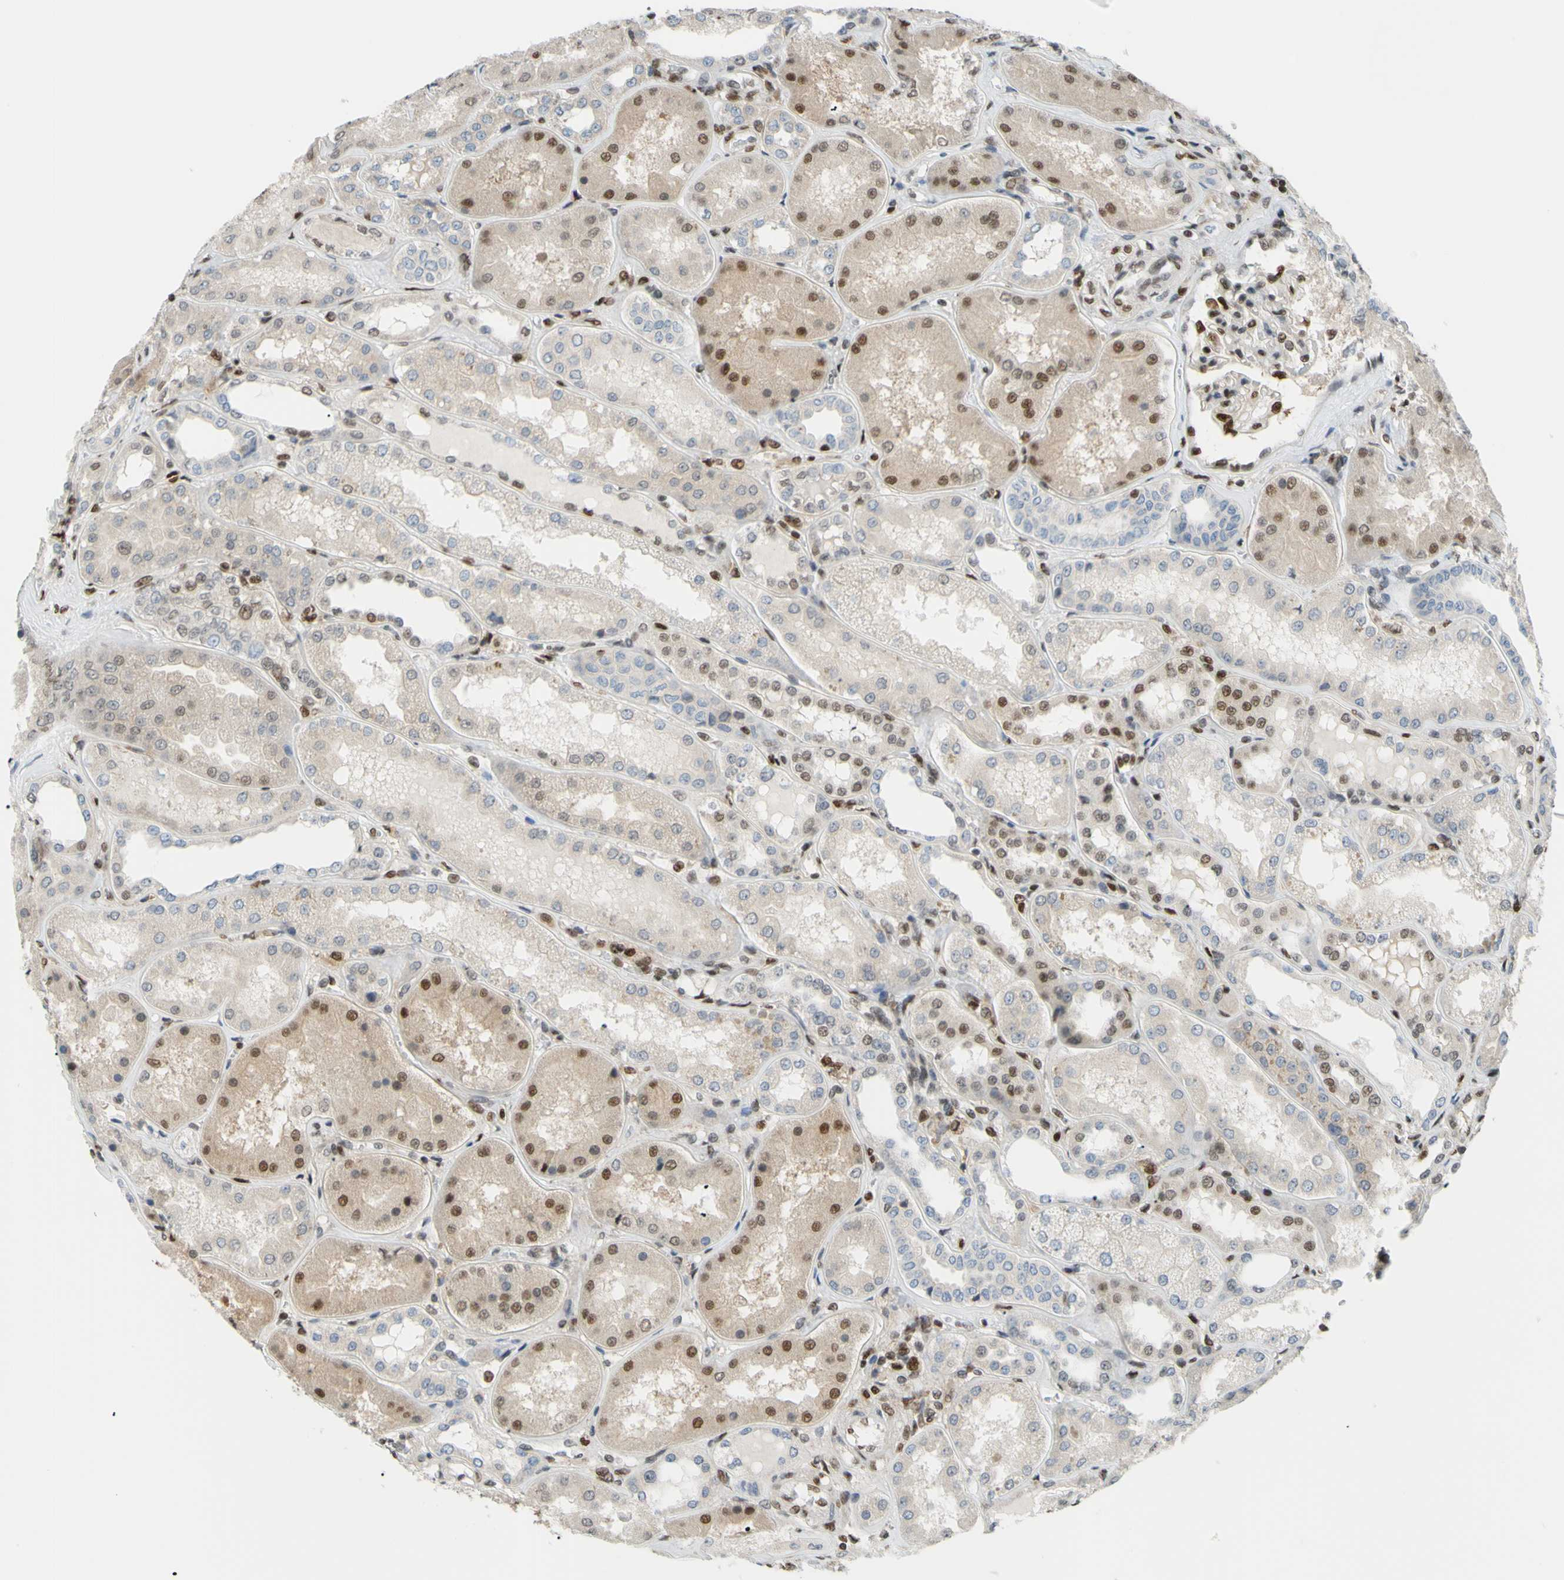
{"staining": {"intensity": "strong", "quantity": ">75%", "location": "nuclear"}, "tissue": "kidney", "cell_type": "Cells in glomeruli", "image_type": "normal", "snomed": [{"axis": "morphology", "description": "Normal tissue, NOS"}, {"axis": "topography", "description": "Kidney"}], "caption": "Brown immunohistochemical staining in benign human kidney reveals strong nuclear staining in about >75% of cells in glomeruli. Nuclei are stained in blue.", "gene": "FKBP5", "patient": {"sex": "female", "age": 56}}